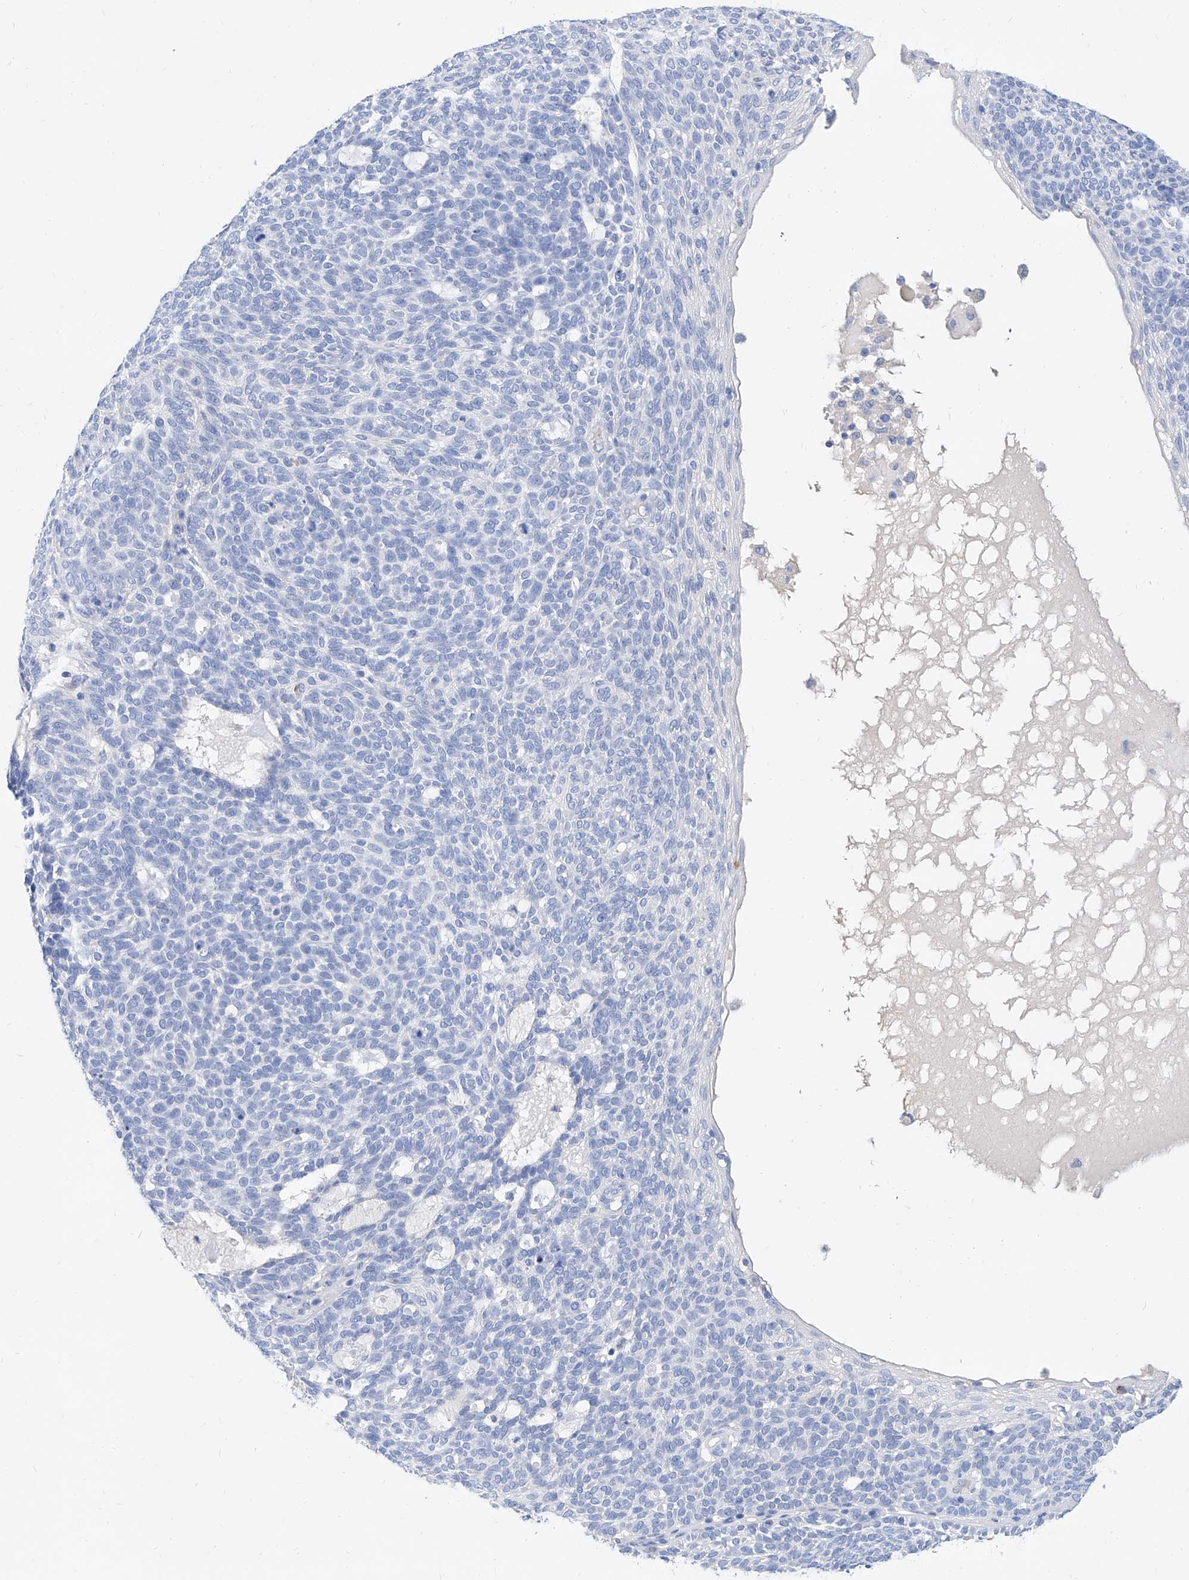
{"staining": {"intensity": "negative", "quantity": "none", "location": "none"}, "tissue": "skin cancer", "cell_type": "Tumor cells", "image_type": "cancer", "snomed": [{"axis": "morphology", "description": "Squamous cell carcinoma, NOS"}, {"axis": "topography", "description": "Skin"}], "caption": "Immunohistochemistry image of neoplastic tissue: skin cancer stained with DAB (3,3'-diaminobenzidine) exhibits no significant protein positivity in tumor cells. (DAB (3,3'-diaminobenzidine) IHC, high magnification).", "gene": "SLC25A29", "patient": {"sex": "female", "age": 90}}